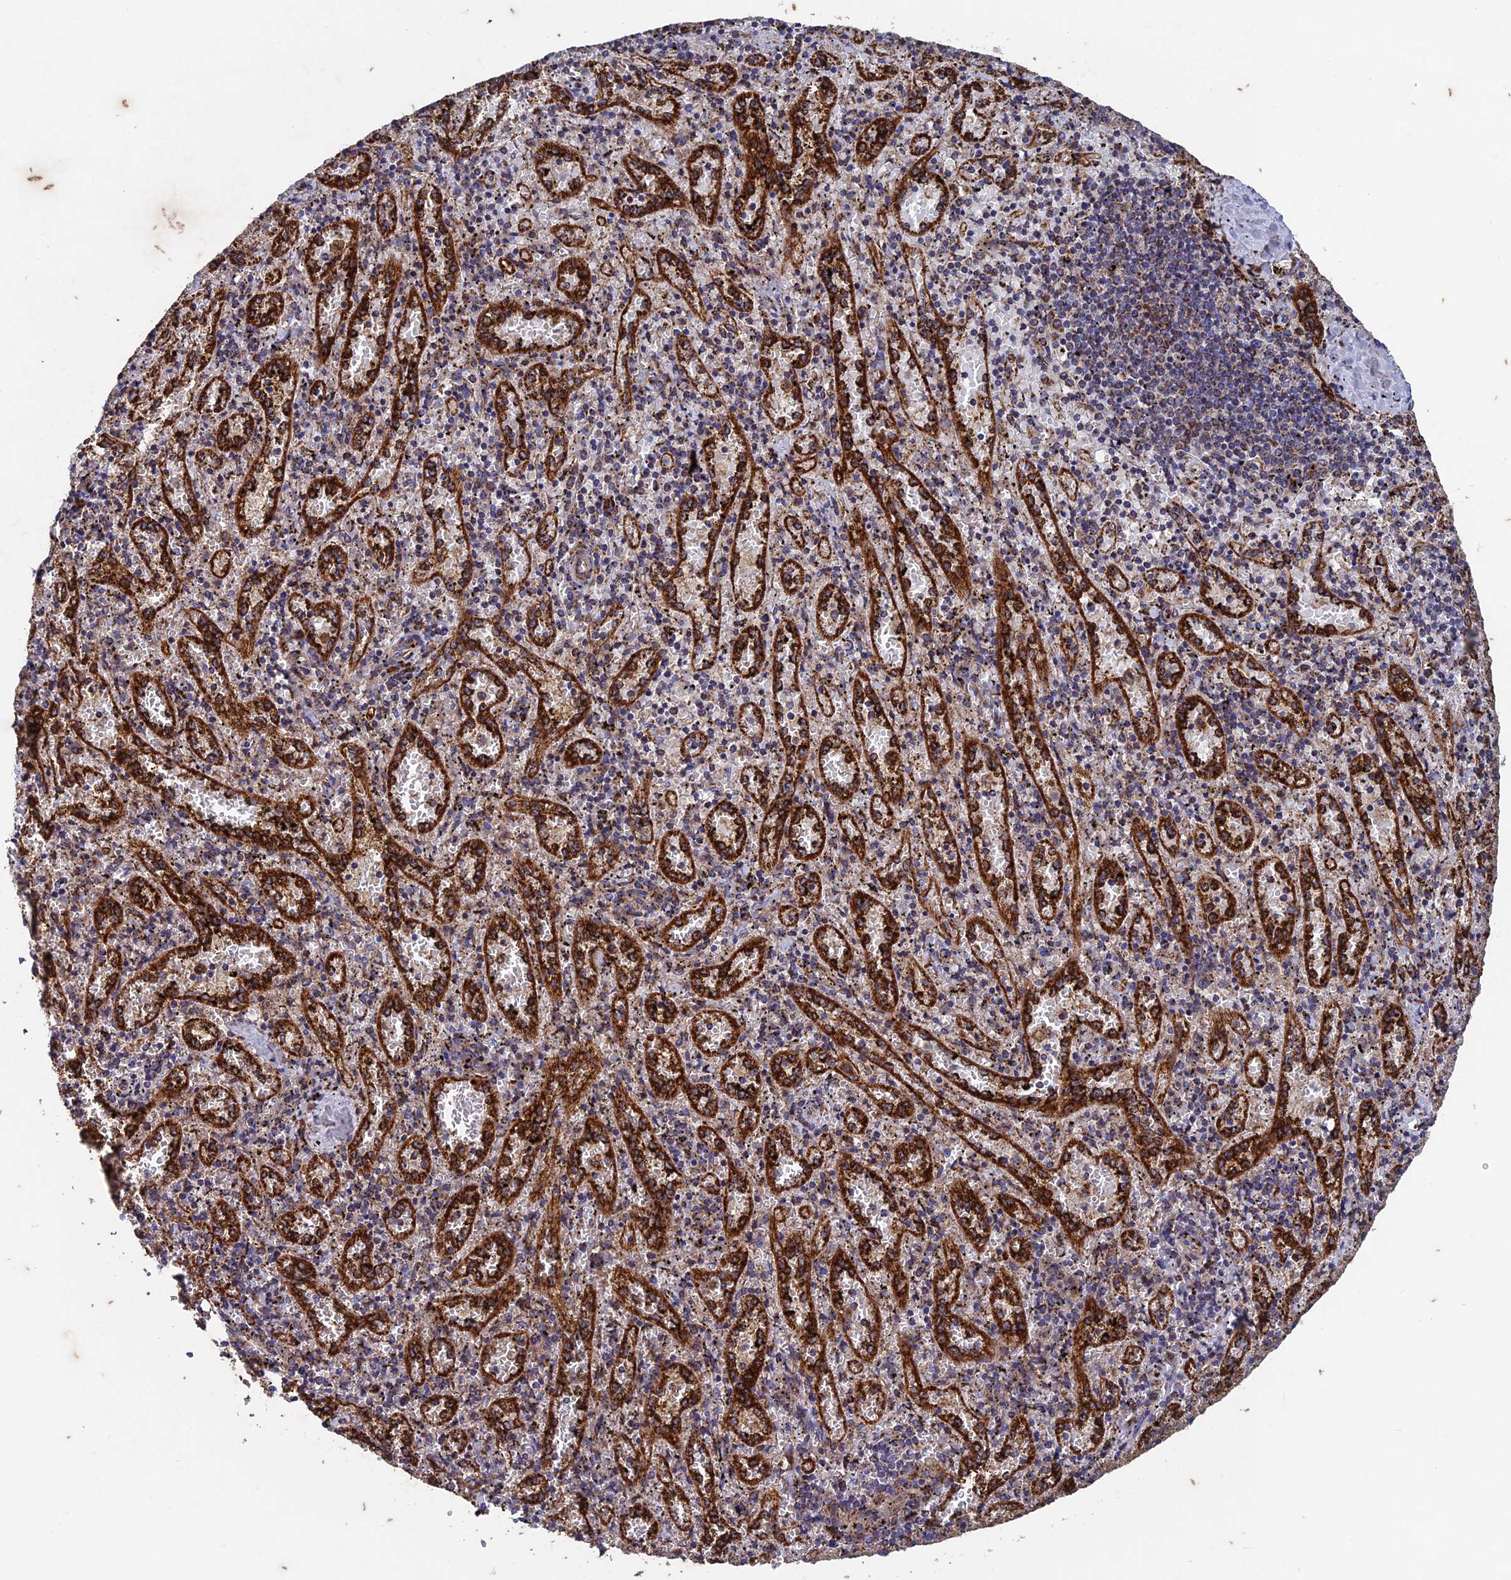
{"staining": {"intensity": "moderate", "quantity": "25%-75%", "location": "cytoplasmic/membranous"}, "tissue": "spleen", "cell_type": "Cells in red pulp", "image_type": "normal", "snomed": [{"axis": "morphology", "description": "Normal tissue, NOS"}, {"axis": "topography", "description": "Spleen"}], "caption": "Spleen was stained to show a protein in brown. There is medium levels of moderate cytoplasmic/membranous positivity in approximately 25%-75% of cells in red pulp. The staining was performed using DAB (3,3'-diaminobenzidine), with brown indicating positive protein expression. Nuclei are stained blue with hematoxylin.", "gene": "AP4S1", "patient": {"sex": "male", "age": 11}}